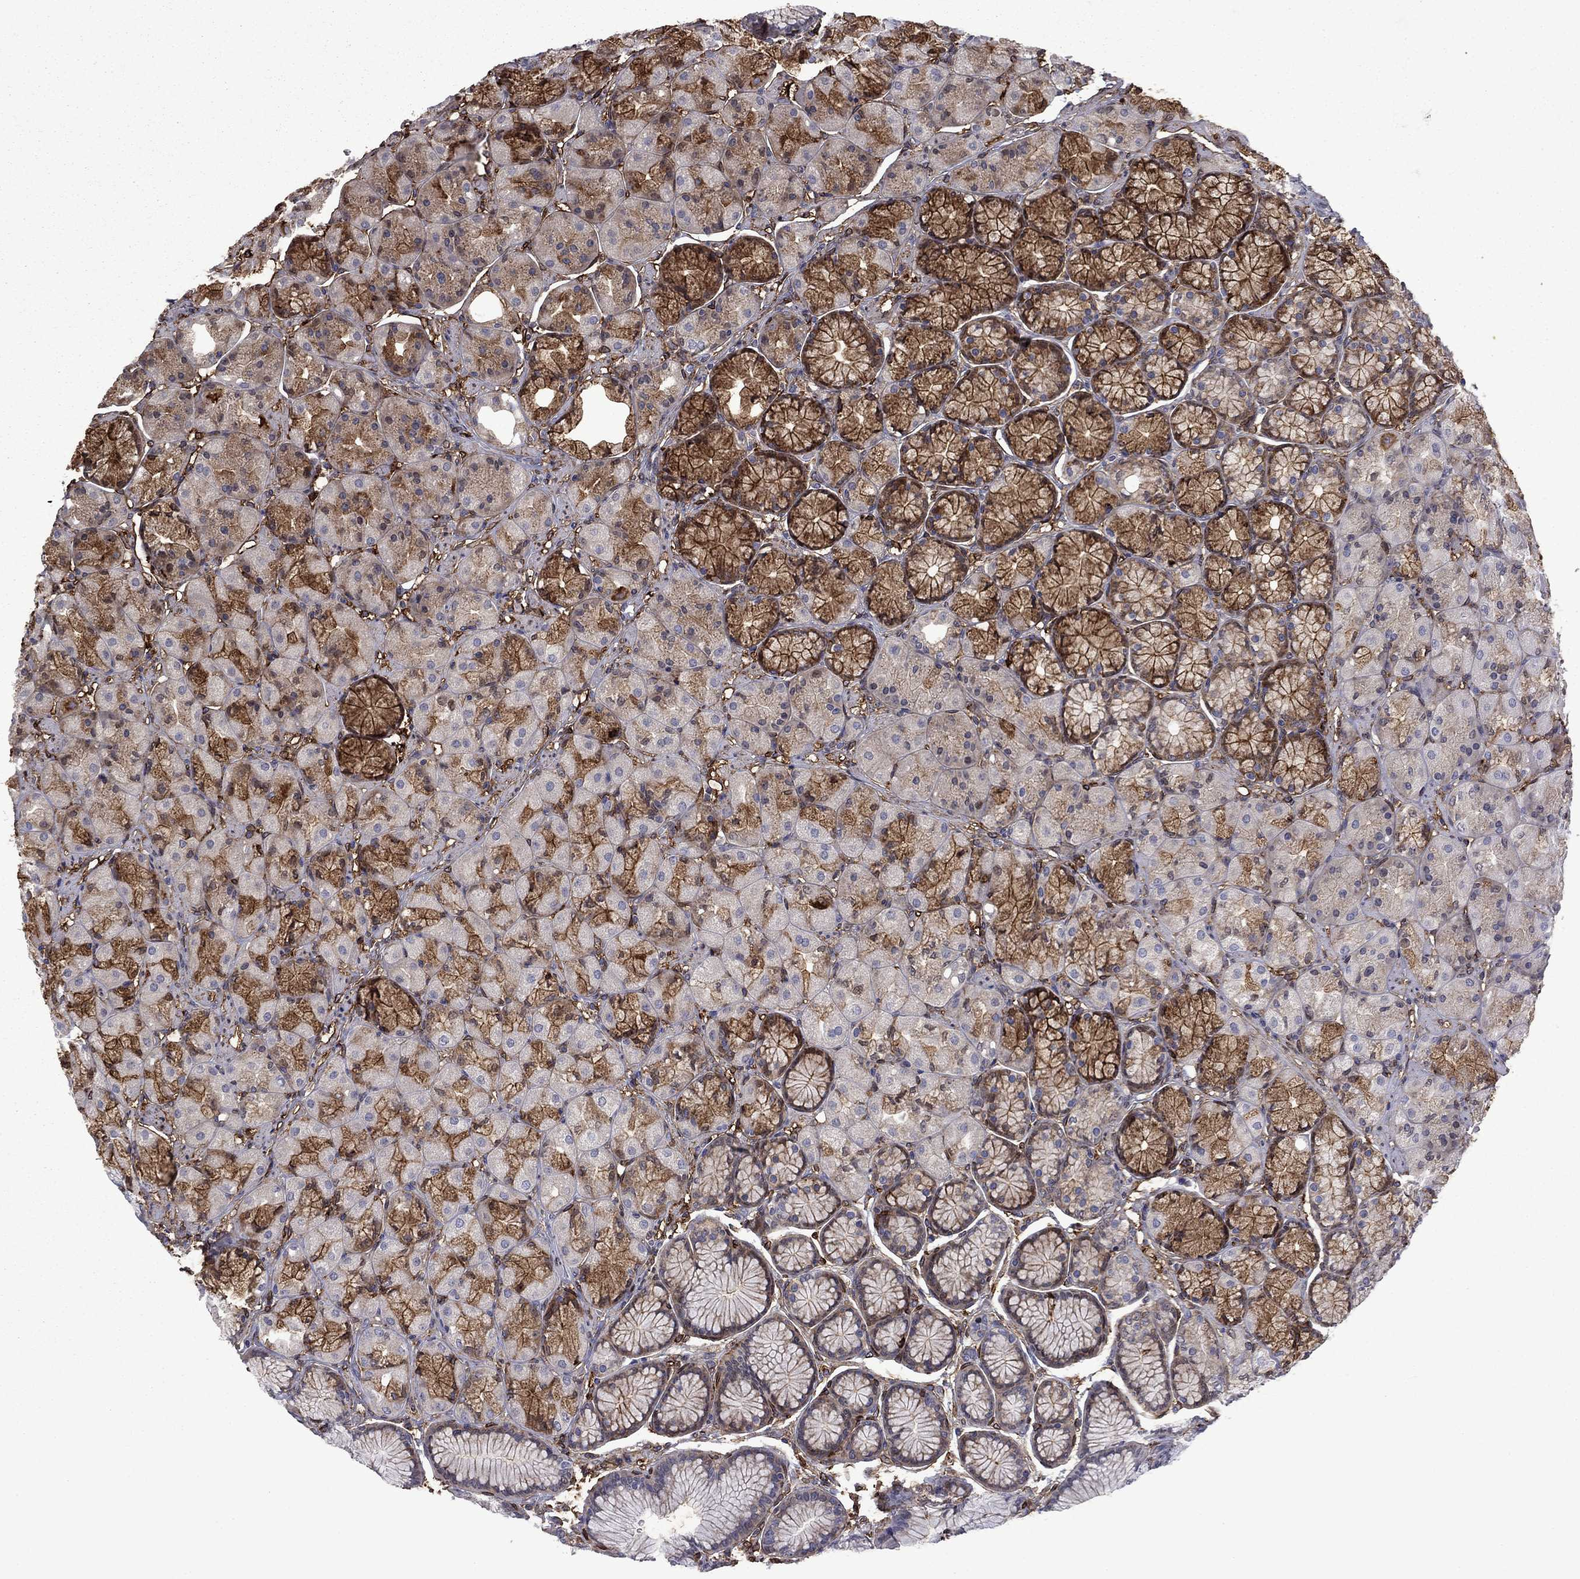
{"staining": {"intensity": "strong", "quantity": "25%-75%", "location": "cytoplasmic/membranous"}, "tissue": "stomach", "cell_type": "Glandular cells", "image_type": "normal", "snomed": [{"axis": "morphology", "description": "Normal tissue, NOS"}, {"axis": "morphology", "description": "Adenocarcinoma, NOS"}, {"axis": "morphology", "description": "Adenocarcinoma, High grade"}, {"axis": "topography", "description": "Stomach, upper"}, {"axis": "topography", "description": "Stomach"}], "caption": "There is high levels of strong cytoplasmic/membranous staining in glandular cells of benign stomach, as demonstrated by immunohistochemical staining (brown color).", "gene": "PLAU", "patient": {"sex": "female", "age": 65}}